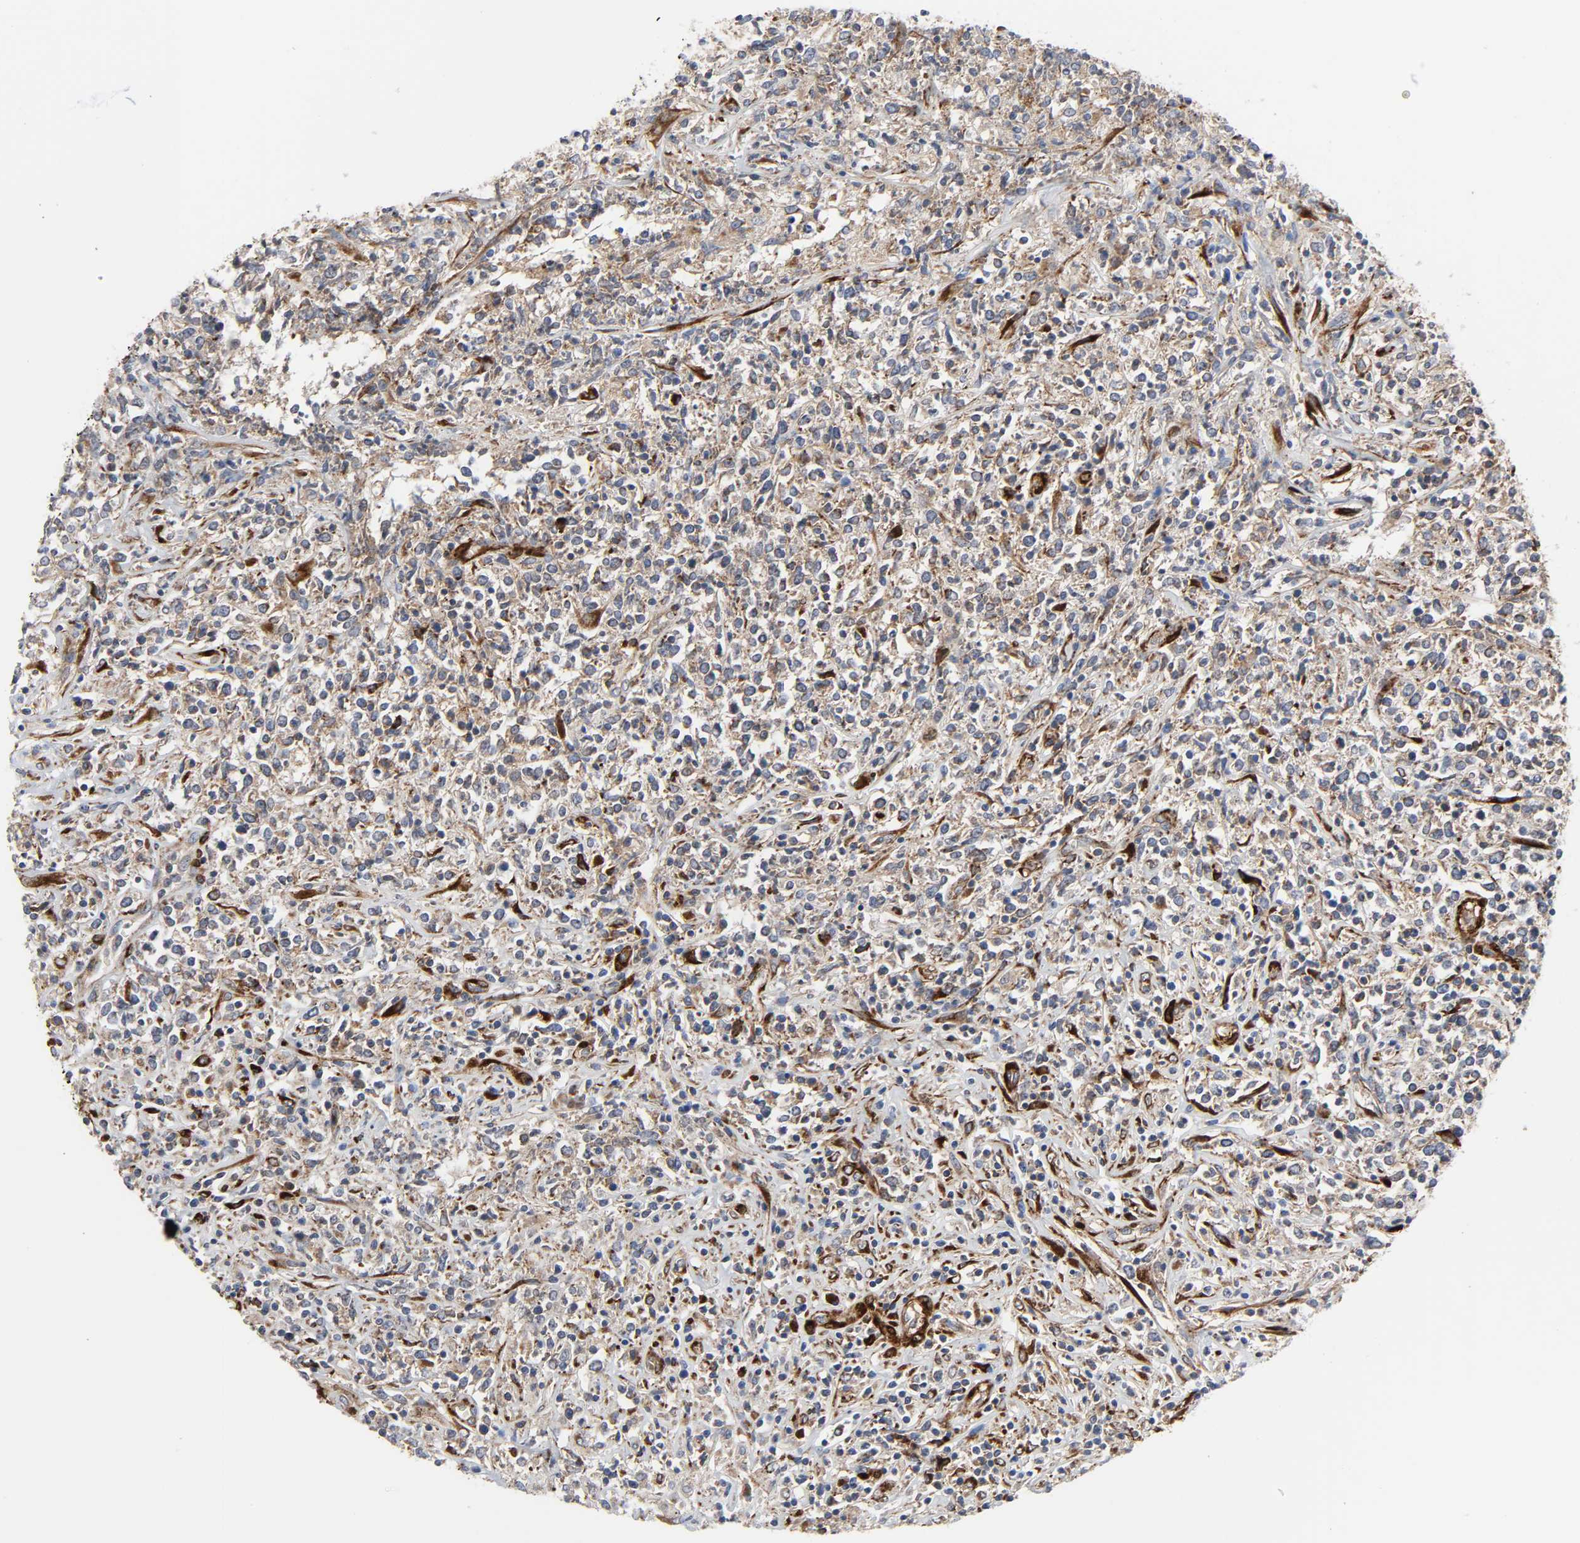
{"staining": {"intensity": "weak", "quantity": "25%-75%", "location": "cytoplasmic/membranous"}, "tissue": "lymphoma", "cell_type": "Tumor cells", "image_type": "cancer", "snomed": [{"axis": "morphology", "description": "Malignant lymphoma, non-Hodgkin's type, High grade"}, {"axis": "topography", "description": "Lymph node"}], "caption": "Human lymphoma stained for a protein (brown) displays weak cytoplasmic/membranous positive positivity in approximately 25%-75% of tumor cells.", "gene": "ARHGAP1", "patient": {"sex": "female", "age": 84}}